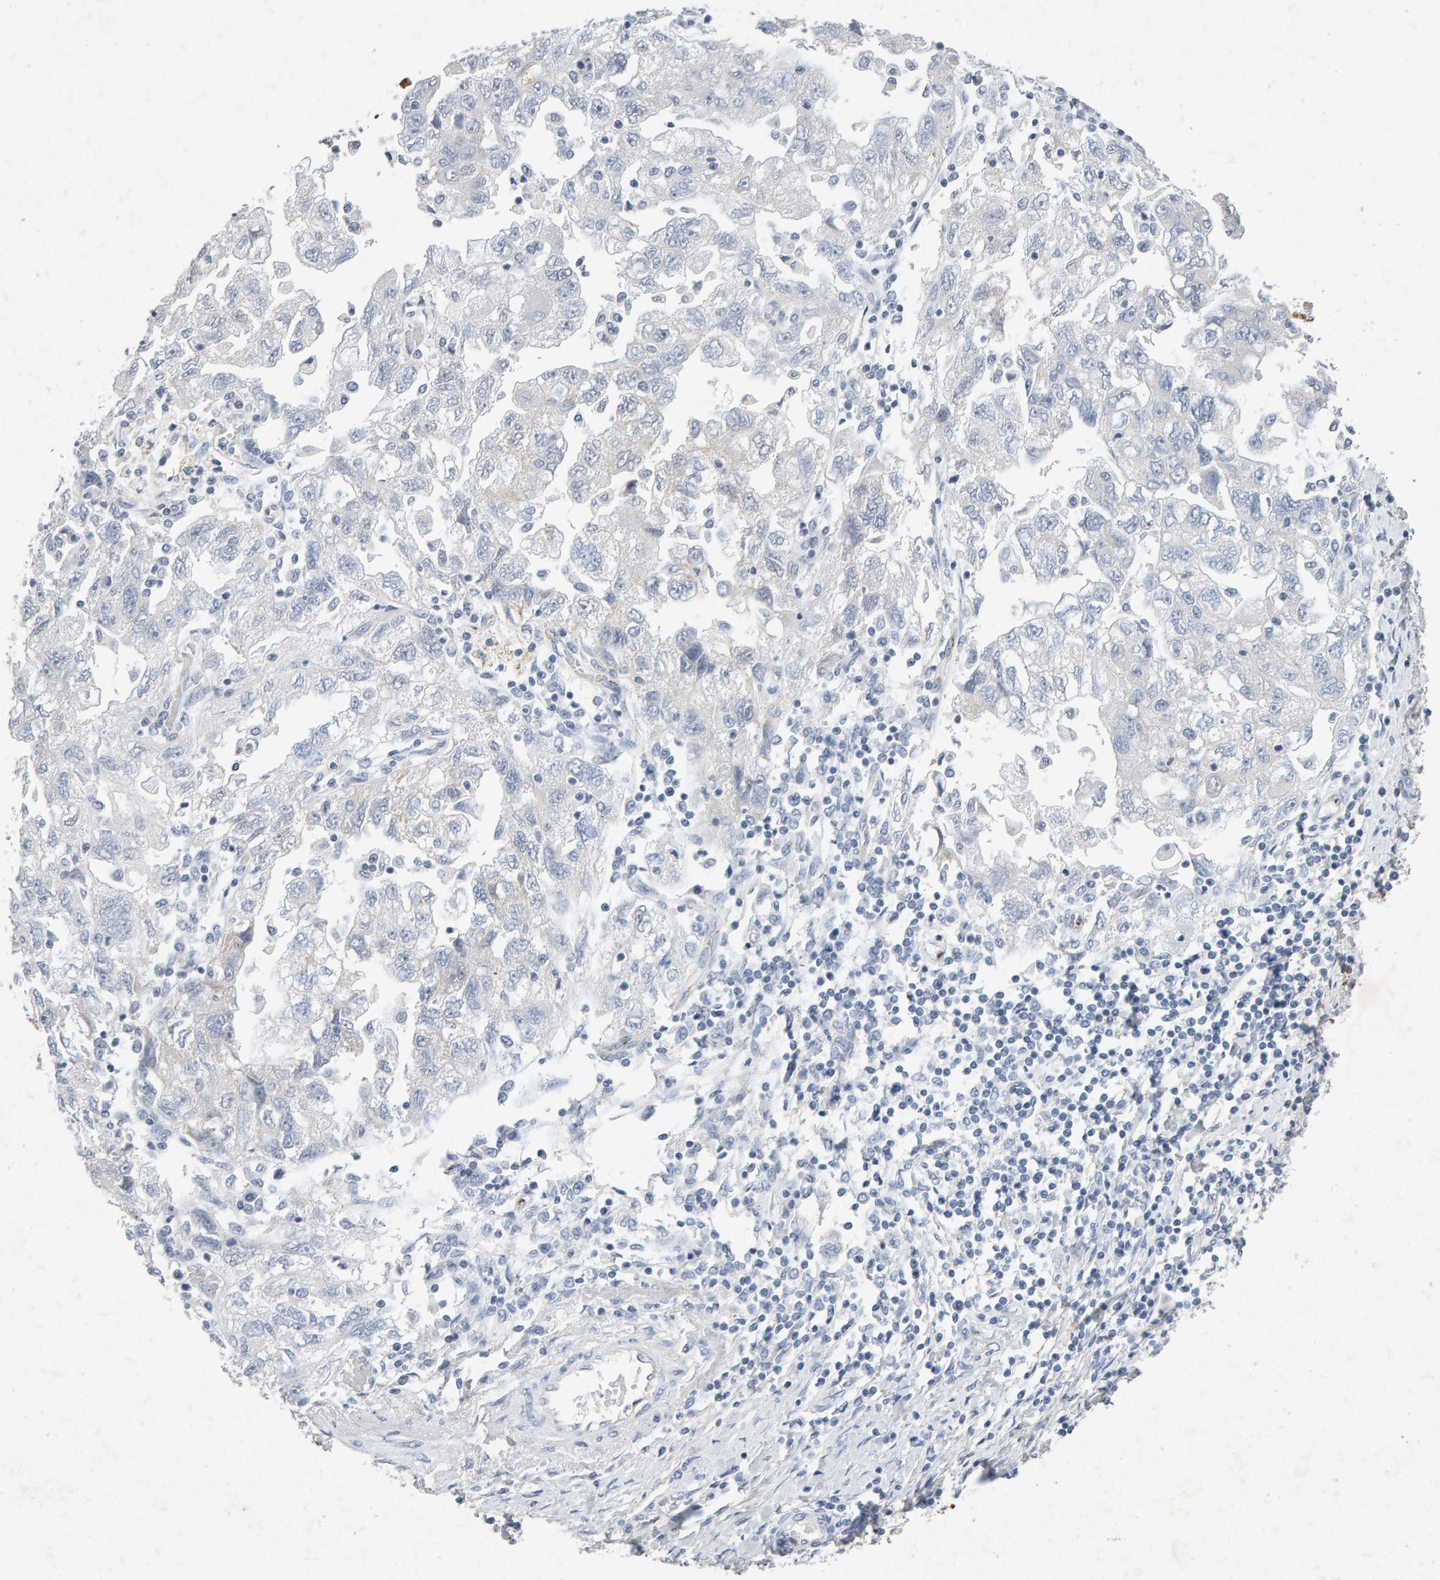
{"staining": {"intensity": "negative", "quantity": "none", "location": "none"}, "tissue": "ovarian cancer", "cell_type": "Tumor cells", "image_type": "cancer", "snomed": [{"axis": "morphology", "description": "Carcinoma, NOS"}, {"axis": "morphology", "description": "Cystadenocarcinoma, serous, NOS"}, {"axis": "topography", "description": "Ovary"}], "caption": "There is no significant staining in tumor cells of ovarian carcinoma.", "gene": "PTPRM", "patient": {"sex": "female", "age": 69}}